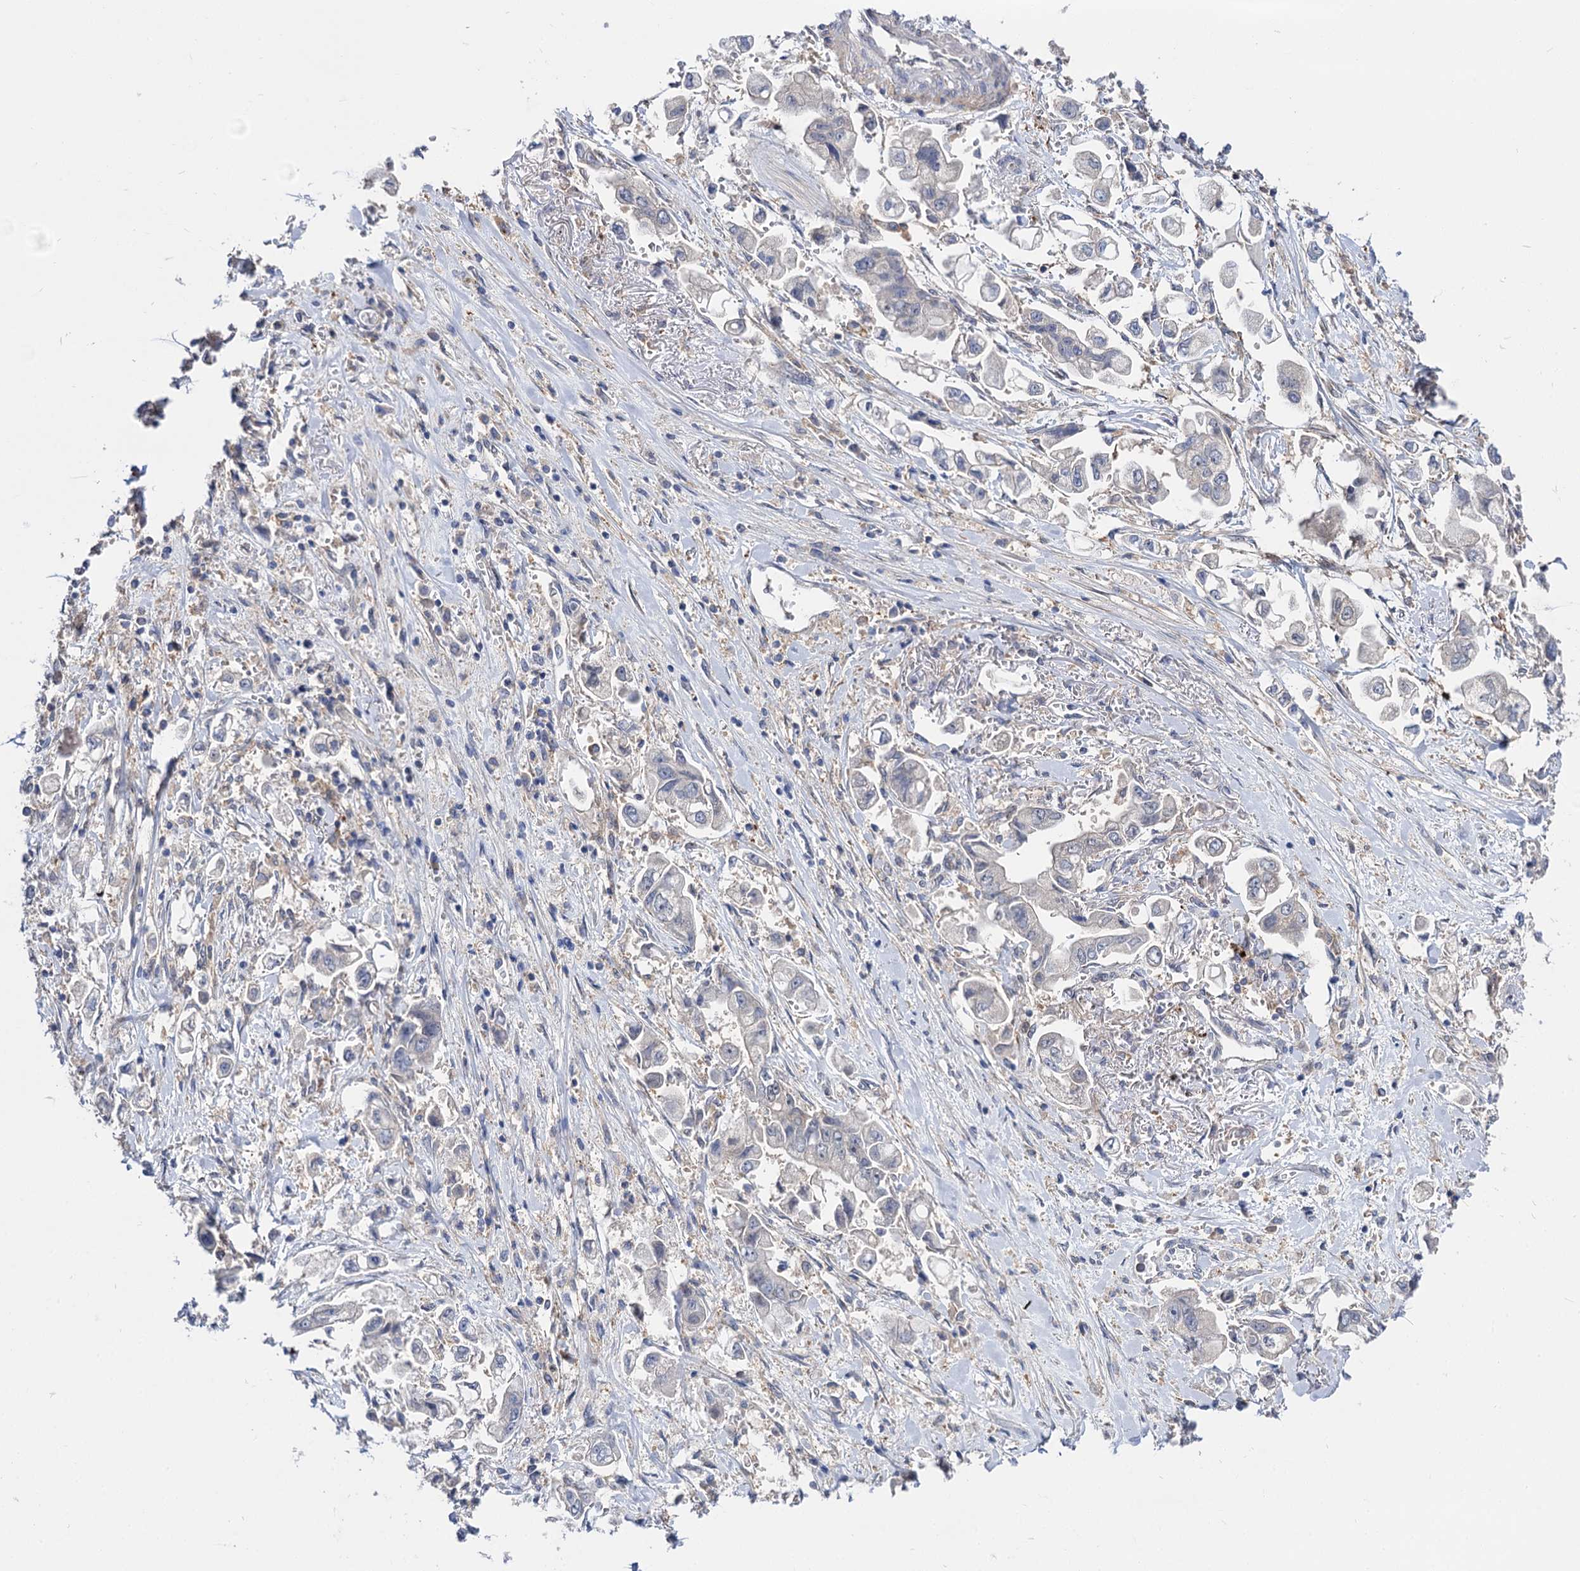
{"staining": {"intensity": "negative", "quantity": "none", "location": "none"}, "tissue": "stomach cancer", "cell_type": "Tumor cells", "image_type": "cancer", "snomed": [{"axis": "morphology", "description": "Adenocarcinoma, NOS"}, {"axis": "topography", "description": "Stomach"}], "caption": "Immunohistochemistry (IHC) histopathology image of stomach cancer stained for a protein (brown), which reveals no positivity in tumor cells.", "gene": "NEK10", "patient": {"sex": "male", "age": 62}}